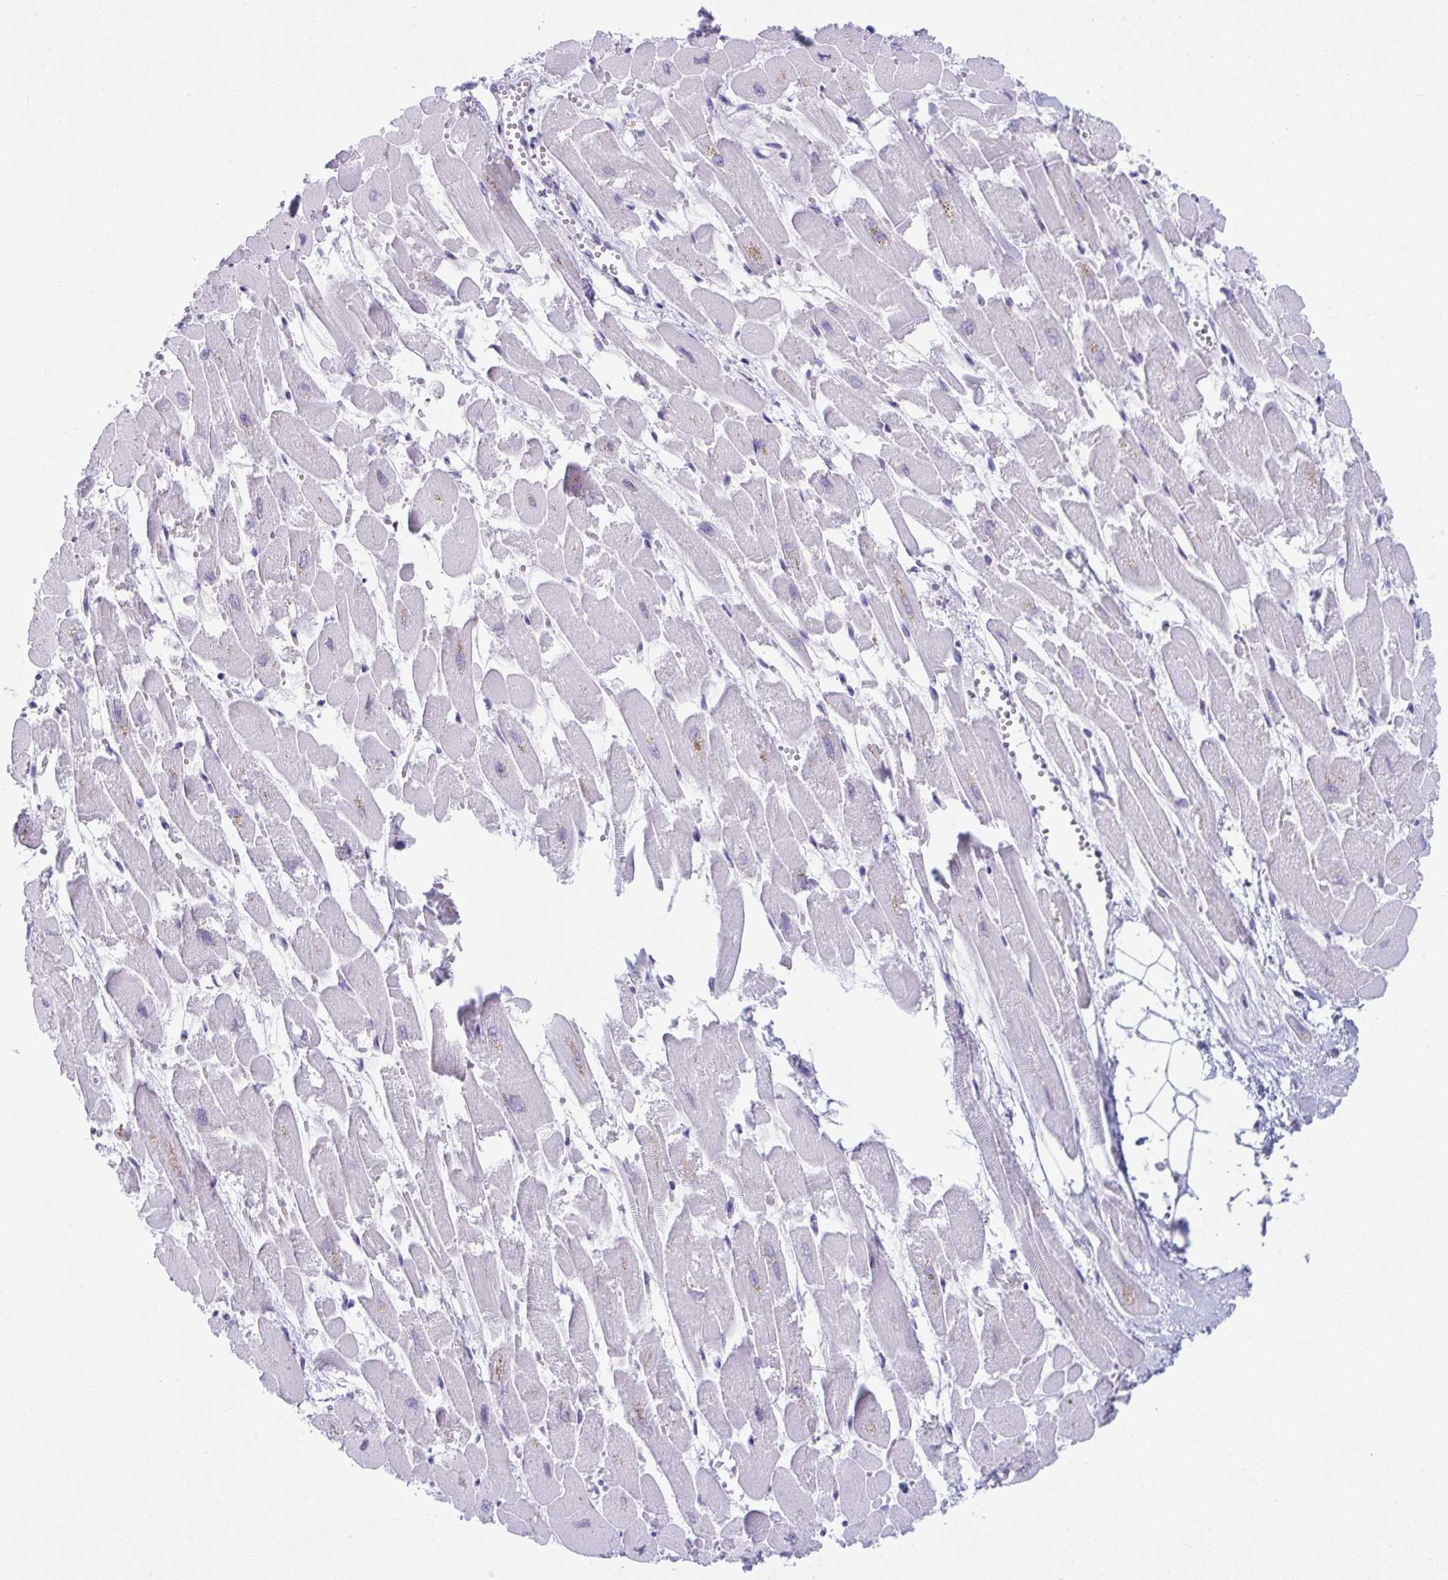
{"staining": {"intensity": "weak", "quantity": "25%-75%", "location": "nuclear"}, "tissue": "heart muscle", "cell_type": "Cardiomyocytes", "image_type": "normal", "snomed": [{"axis": "morphology", "description": "Normal tissue, NOS"}, {"axis": "topography", "description": "Heart"}], "caption": "An IHC micrograph of unremarkable tissue is shown. Protein staining in brown labels weak nuclear positivity in heart muscle within cardiomyocytes.", "gene": "SLC35C2", "patient": {"sex": "female", "age": 52}}